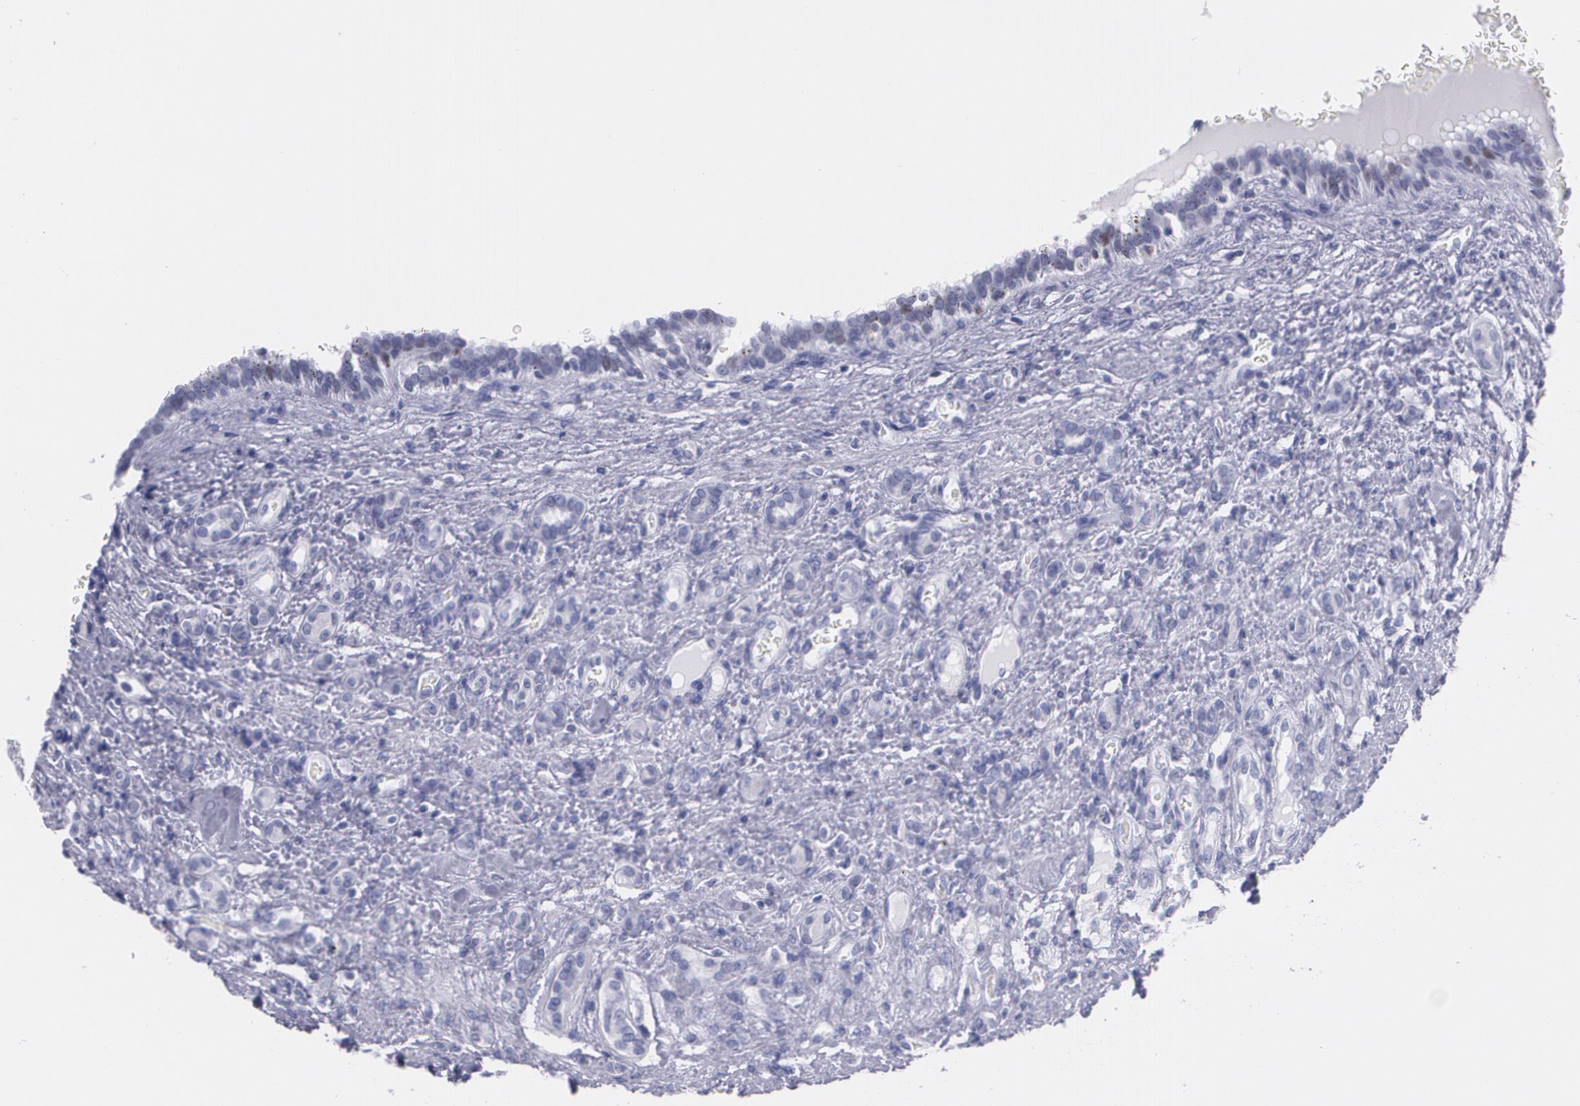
{"staining": {"intensity": "weak", "quantity": "<25%", "location": "nuclear"}, "tissue": "renal cancer", "cell_type": "Tumor cells", "image_type": "cancer", "snomed": [{"axis": "morphology", "description": "Inflammation, NOS"}, {"axis": "morphology", "description": "Adenocarcinoma, NOS"}, {"axis": "topography", "description": "Kidney"}], "caption": "This is a photomicrograph of IHC staining of renal adenocarcinoma, which shows no positivity in tumor cells.", "gene": "TP53", "patient": {"sex": "male", "age": 68}}